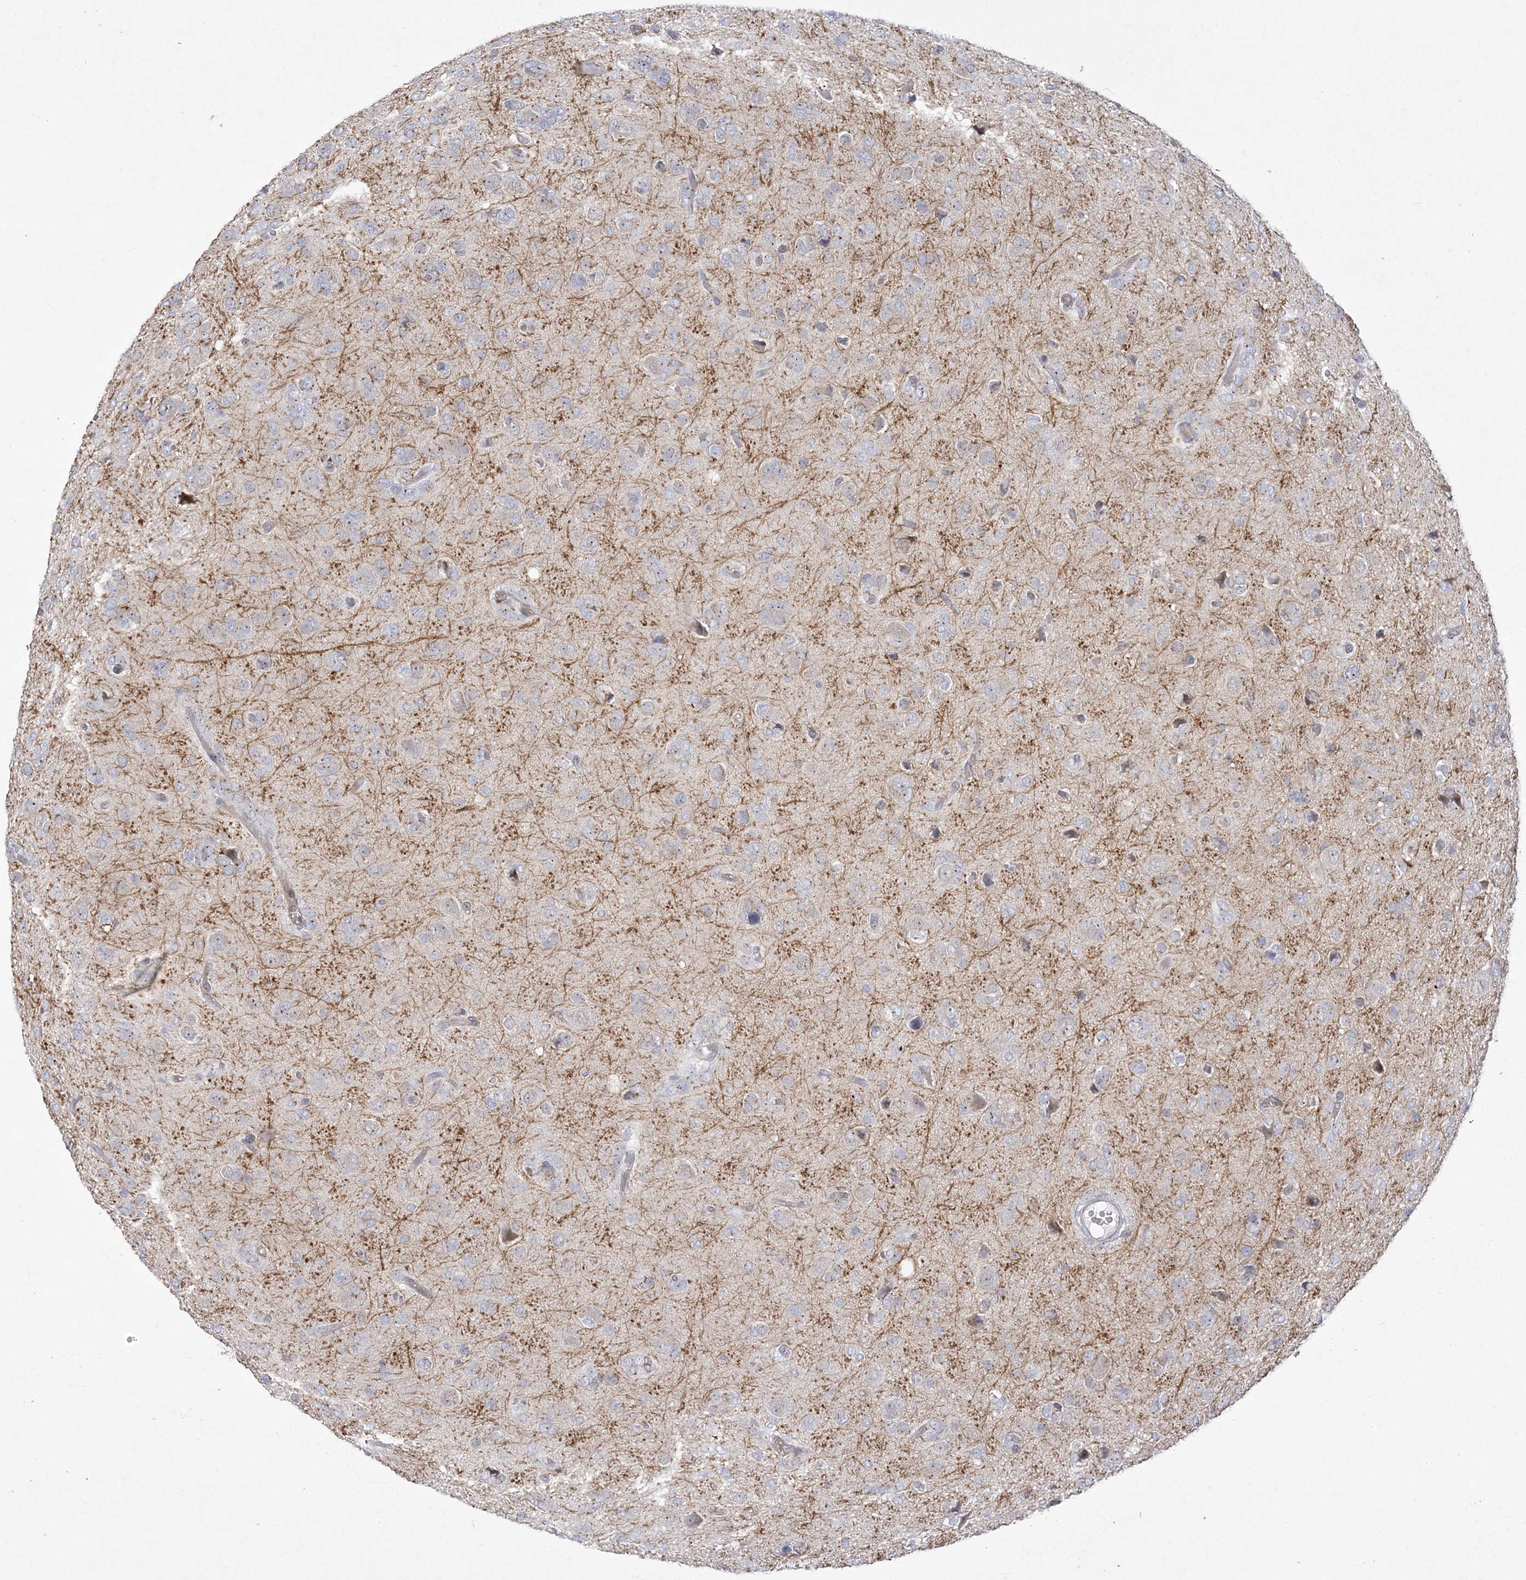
{"staining": {"intensity": "moderate", "quantity": "<25%", "location": "cytoplasmic/membranous"}, "tissue": "glioma", "cell_type": "Tumor cells", "image_type": "cancer", "snomed": [{"axis": "morphology", "description": "Glioma, malignant, High grade"}, {"axis": "topography", "description": "Brain"}], "caption": "The histopathology image shows a brown stain indicating the presence of a protein in the cytoplasmic/membranous of tumor cells in glioma. The staining was performed using DAB to visualize the protein expression in brown, while the nuclei were stained in blue with hematoxylin (Magnification: 20x).", "gene": "ADAMTS12", "patient": {"sex": "female", "age": 59}}